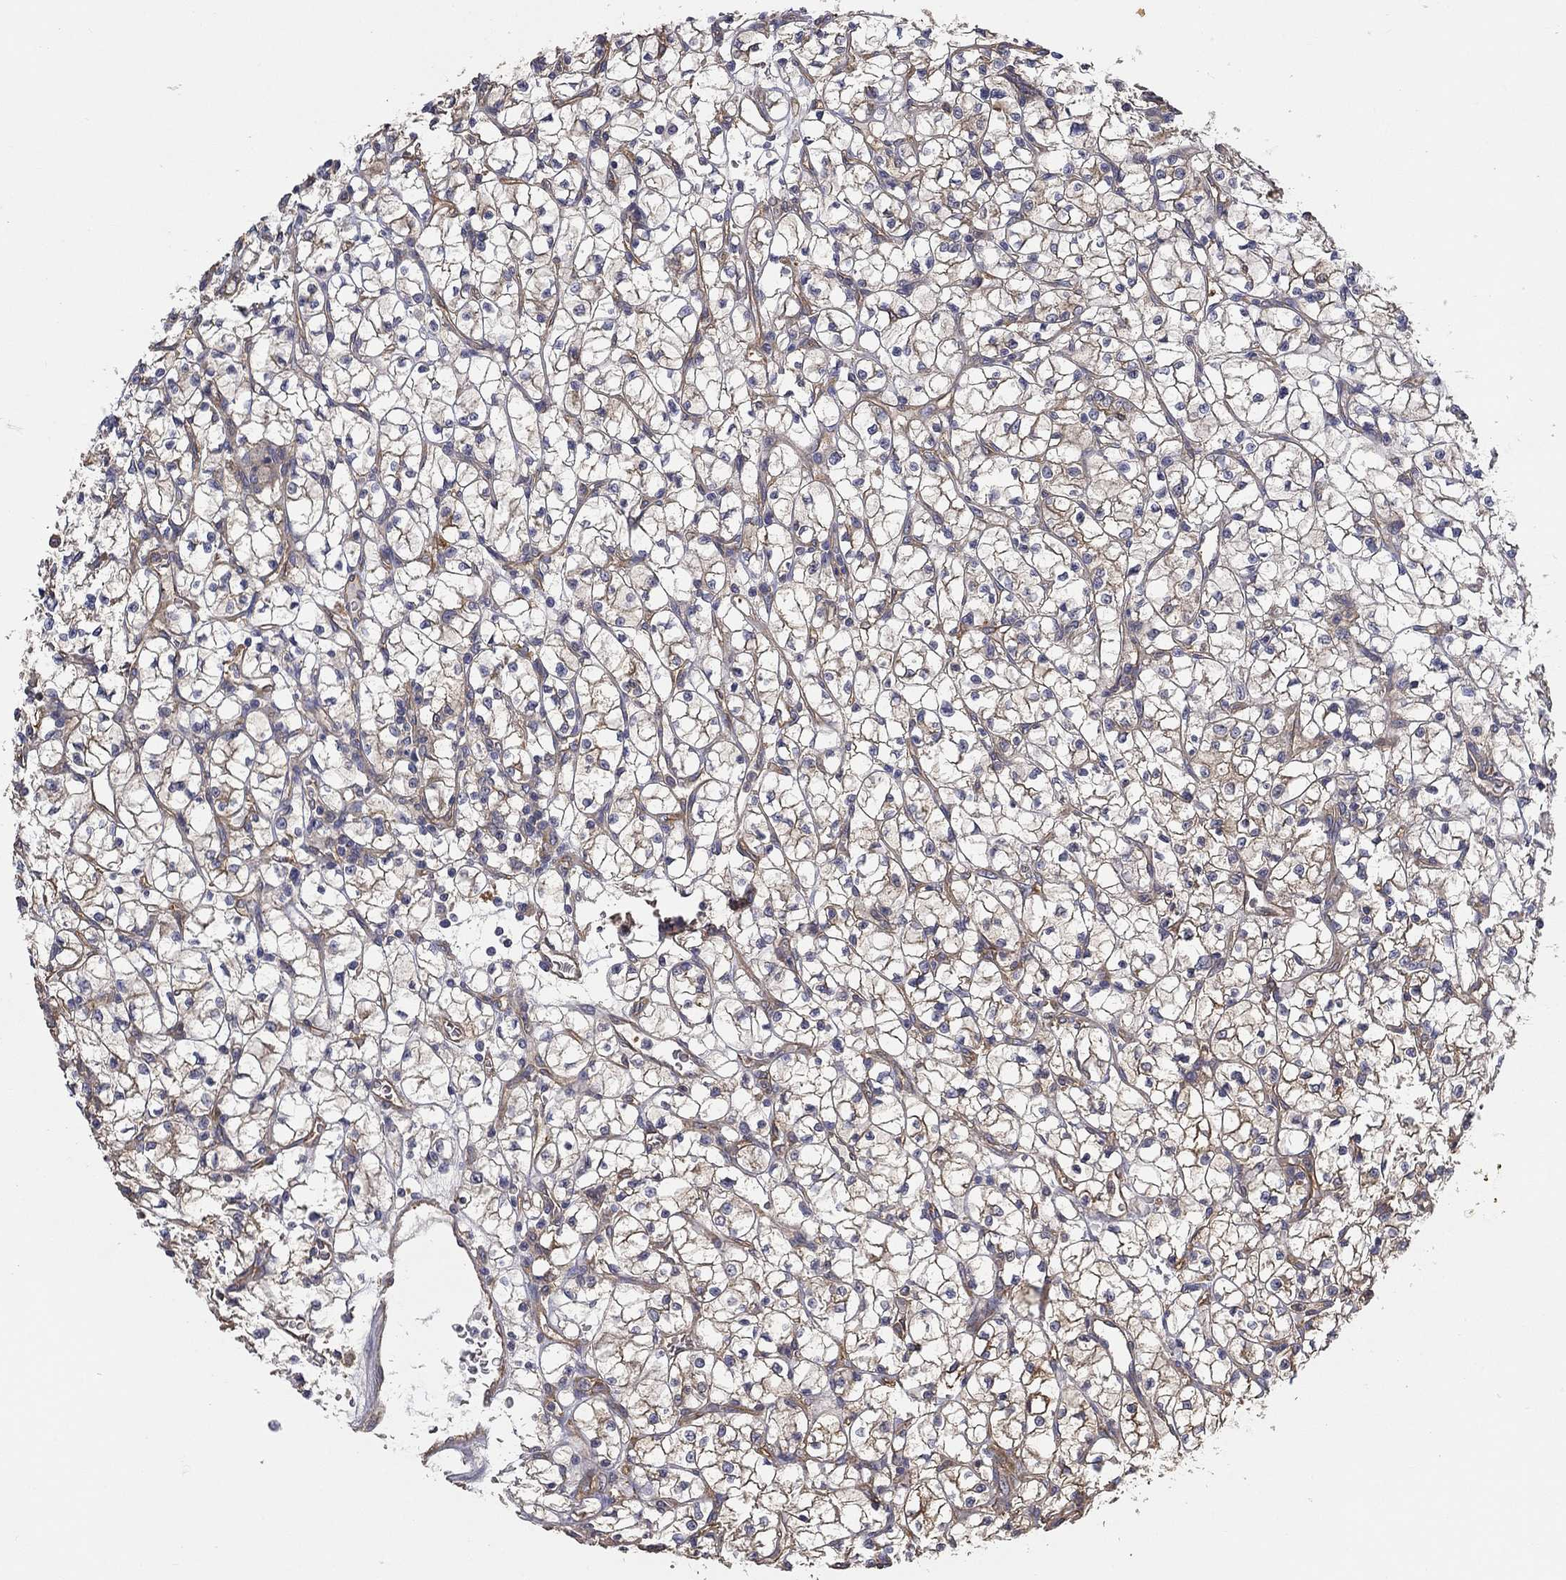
{"staining": {"intensity": "strong", "quantity": "<25%", "location": "cytoplasmic/membranous"}, "tissue": "renal cancer", "cell_type": "Tumor cells", "image_type": "cancer", "snomed": [{"axis": "morphology", "description": "Adenocarcinoma, NOS"}, {"axis": "topography", "description": "Kidney"}], "caption": "Brown immunohistochemical staining in adenocarcinoma (renal) demonstrates strong cytoplasmic/membranous staining in approximately <25% of tumor cells.", "gene": "DPYSL2", "patient": {"sex": "female", "age": 64}}